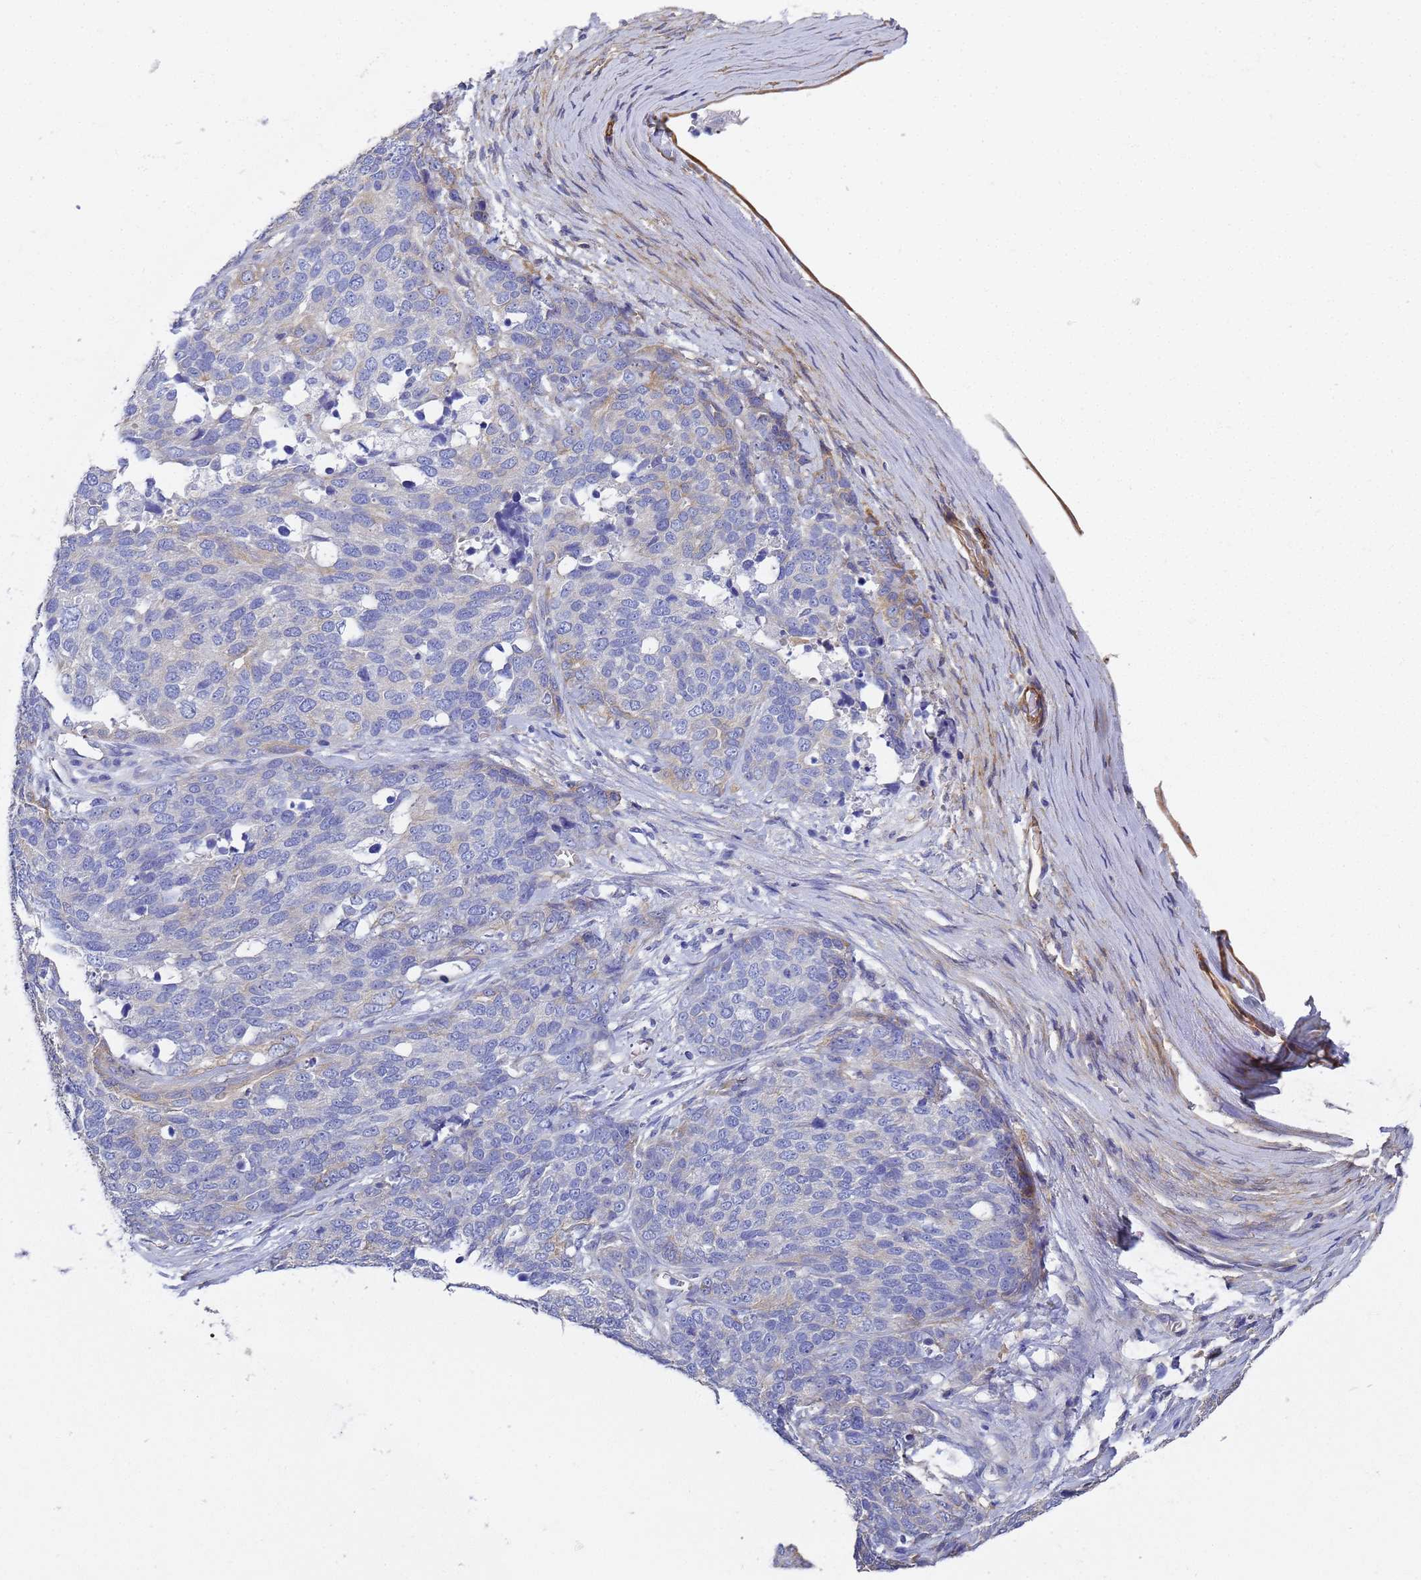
{"staining": {"intensity": "negative", "quantity": "none", "location": "none"}, "tissue": "ovarian cancer", "cell_type": "Tumor cells", "image_type": "cancer", "snomed": [{"axis": "morphology", "description": "Cystadenocarcinoma, serous, NOS"}, {"axis": "topography", "description": "Ovary"}], "caption": "The histopathology image reveals no significant staining in tumor cells of ovarian cancer.", "gene": "TUBB1", "patient": {"sex": "female", "age": 44}}